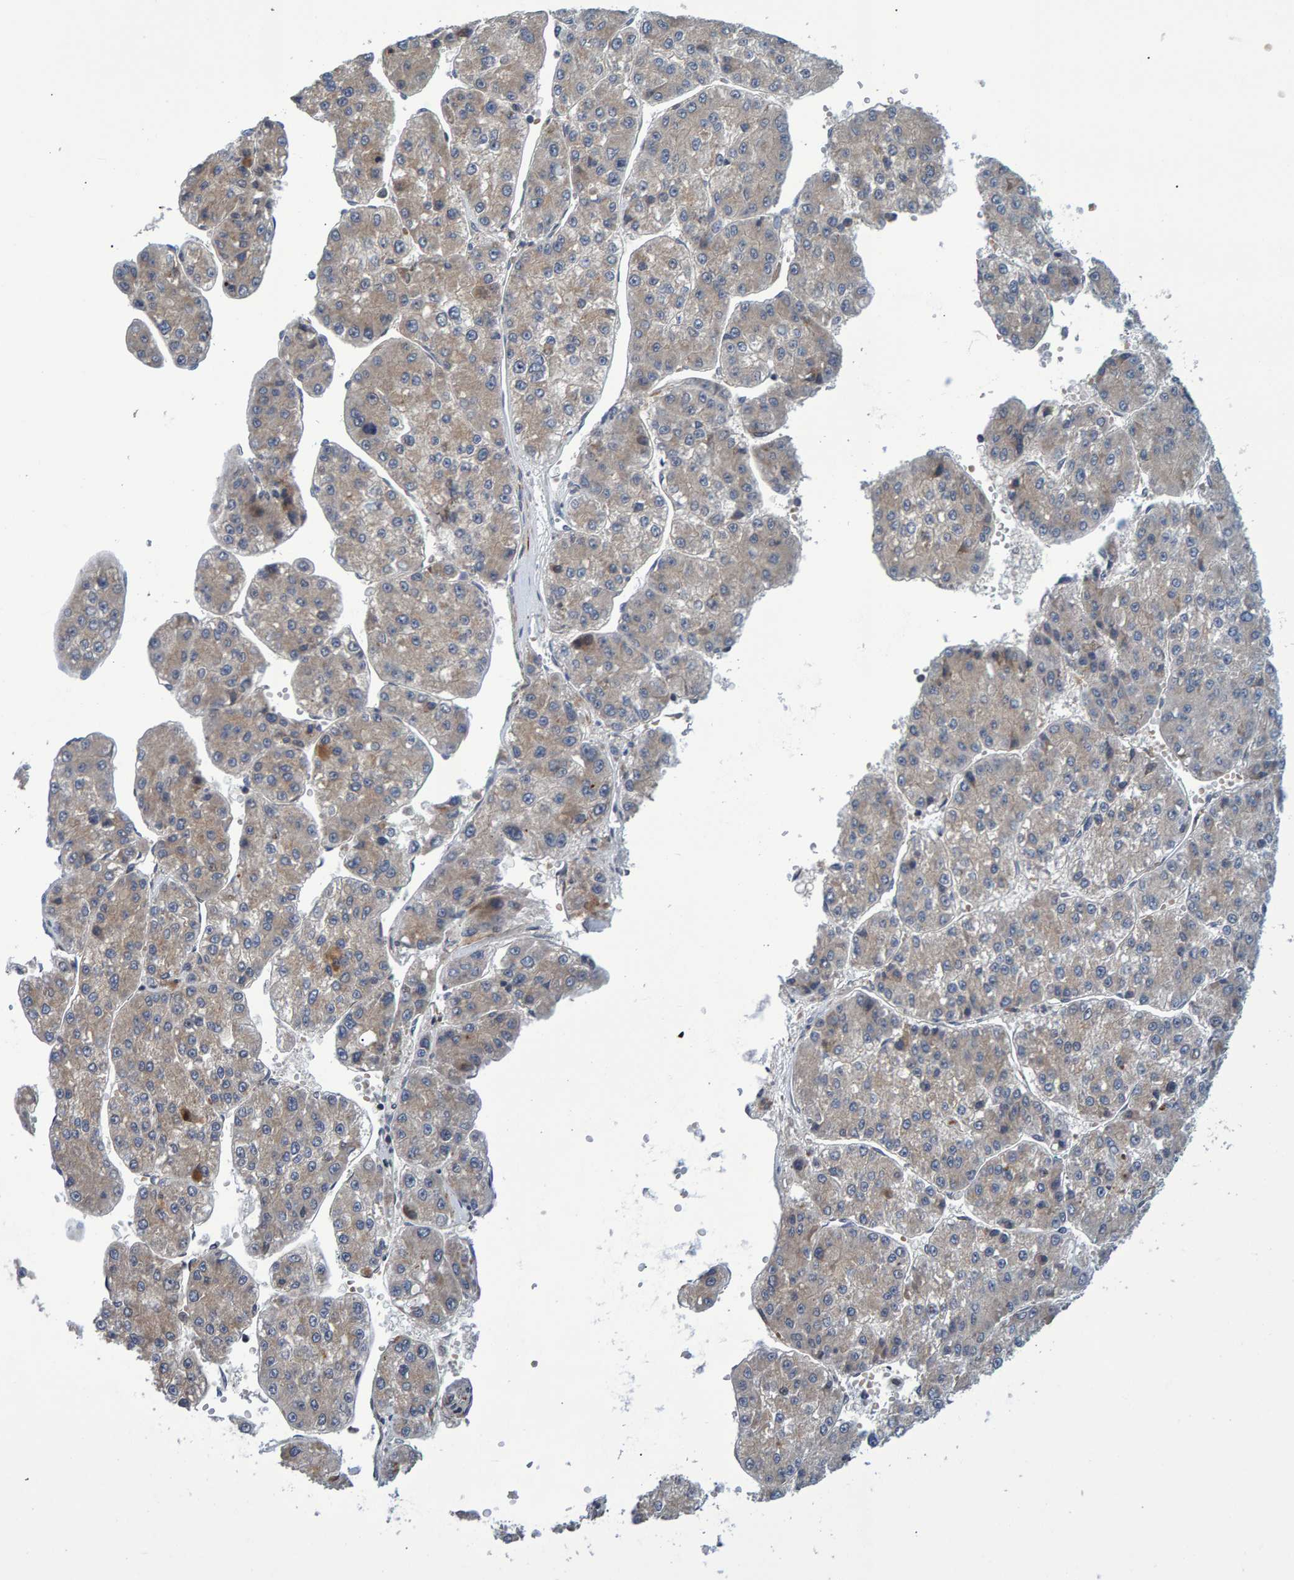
{"staining": {"intensity": "weak", "quantity": "<25%", "location": "cytoplasmic/membranous"}, "tissue": "liver cancer", "cell_type": "Tumor cells", "image_type": "cancer", "snomed": [{"axis": "morphology", "description": "Carcinoma, Hepatocellular, NOS"}, {"axis": "topography", "description": "Liver"}], "caption": "IHC histopathology image of liver cancer (hepatocellular carcinoma) stained for a protein (brown), which shows no positivity in tumor cells.", "gene": "ATP6V1H", "patient": {"sex": "female", "age": 73}}